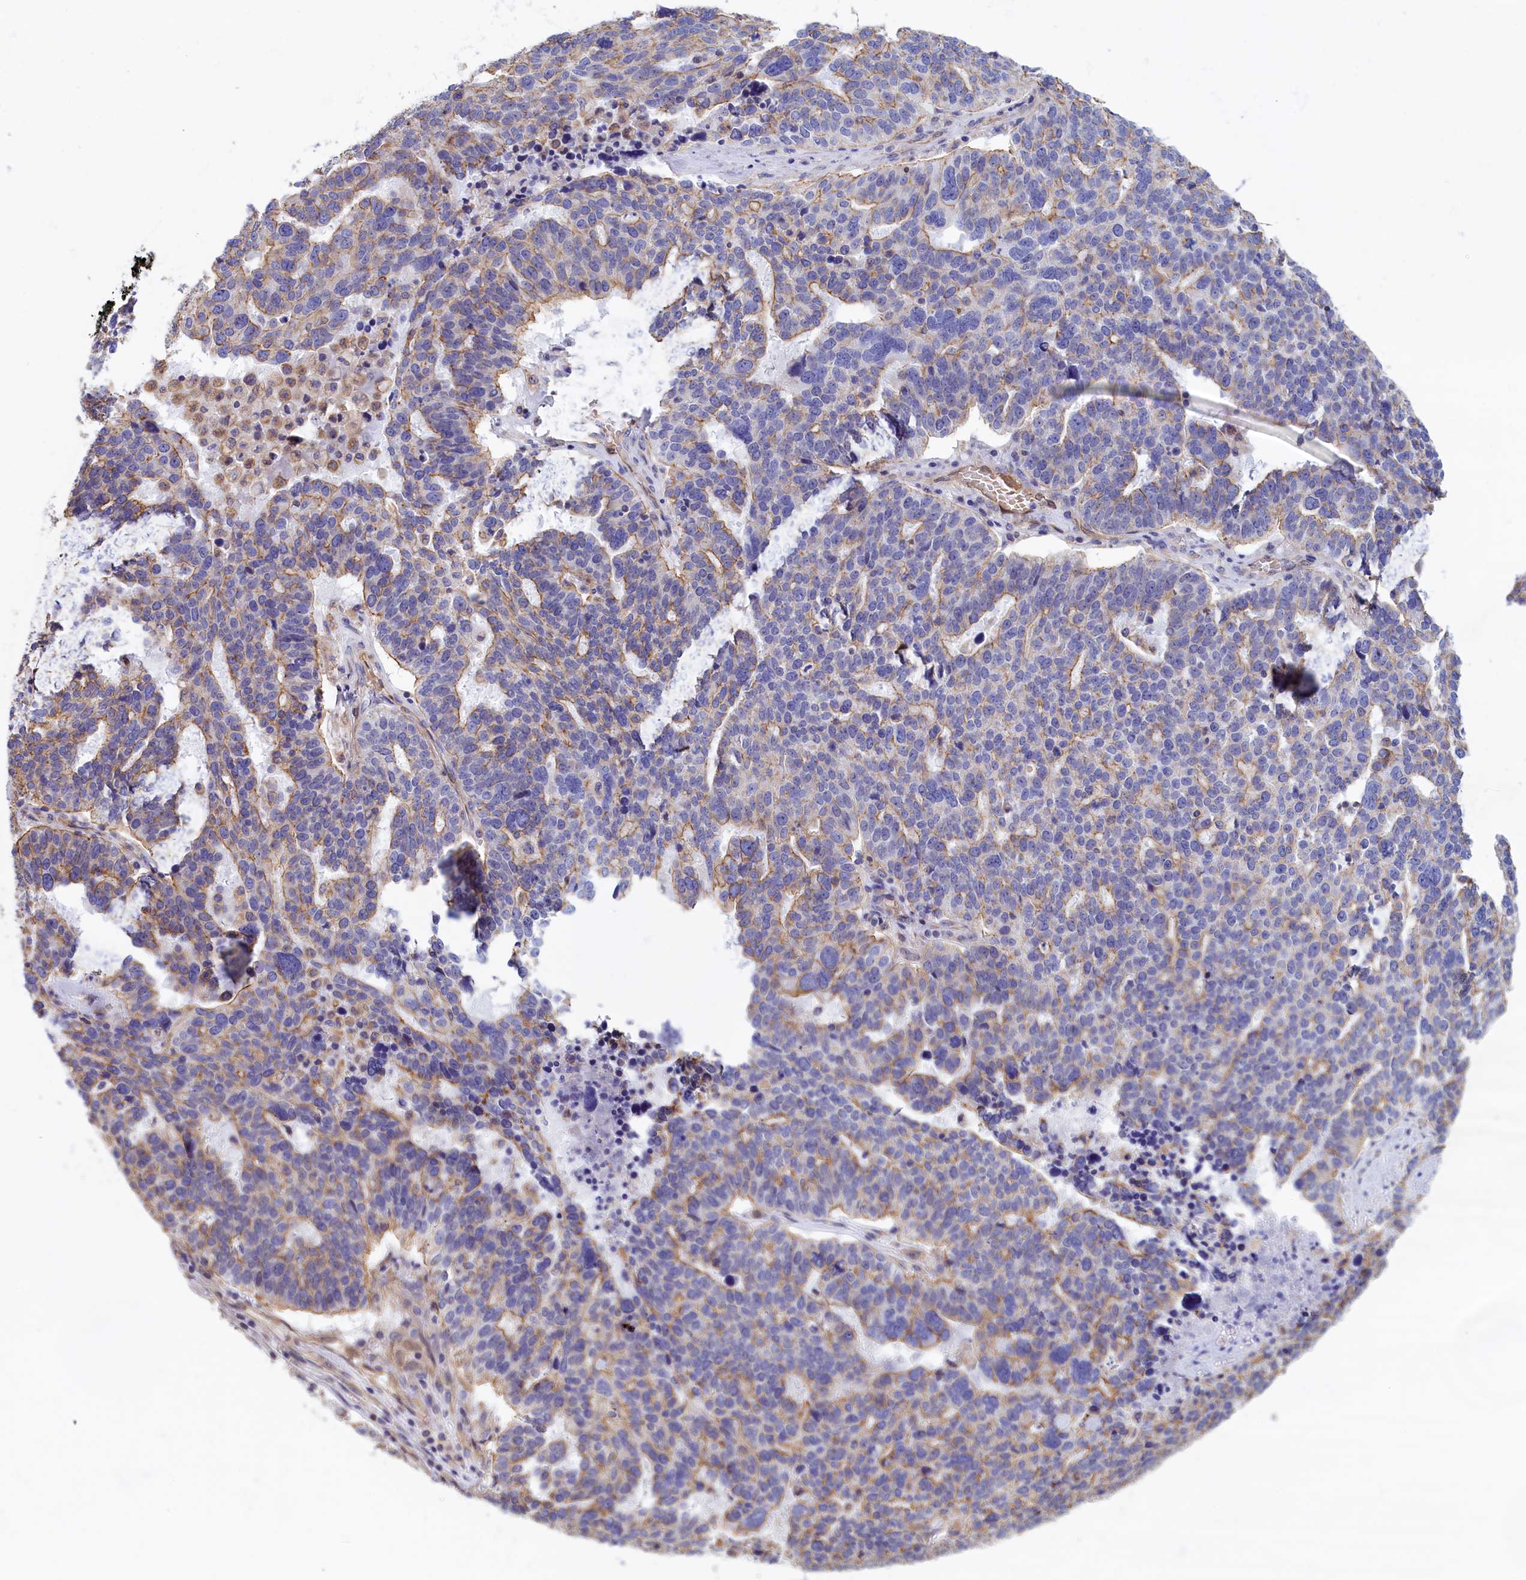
{"staining": {"intensity": "weak", "quantity": "<25%", "location": "cytoplasmic/membranous"}, "tissue": "ovarian cancer", "cell_type": "Tumor cells", "image_type": "cancer", "snomed": [{"axis": "morphology", "description": "Cystadenocarcinoma, serous, NOS"}, {"axis": "topography", "description": "Ovary"}], "caption": "Tumor cells show no significant protein staining in serous cystadenocarcinoma (ovarian). (Brightfield microscopy of DAB (3,3'-diaminobenzidine) immunohistochemistry at high magnification).", "gene": "ABCC12", "patient": {"sex": "female", "age": 59}}